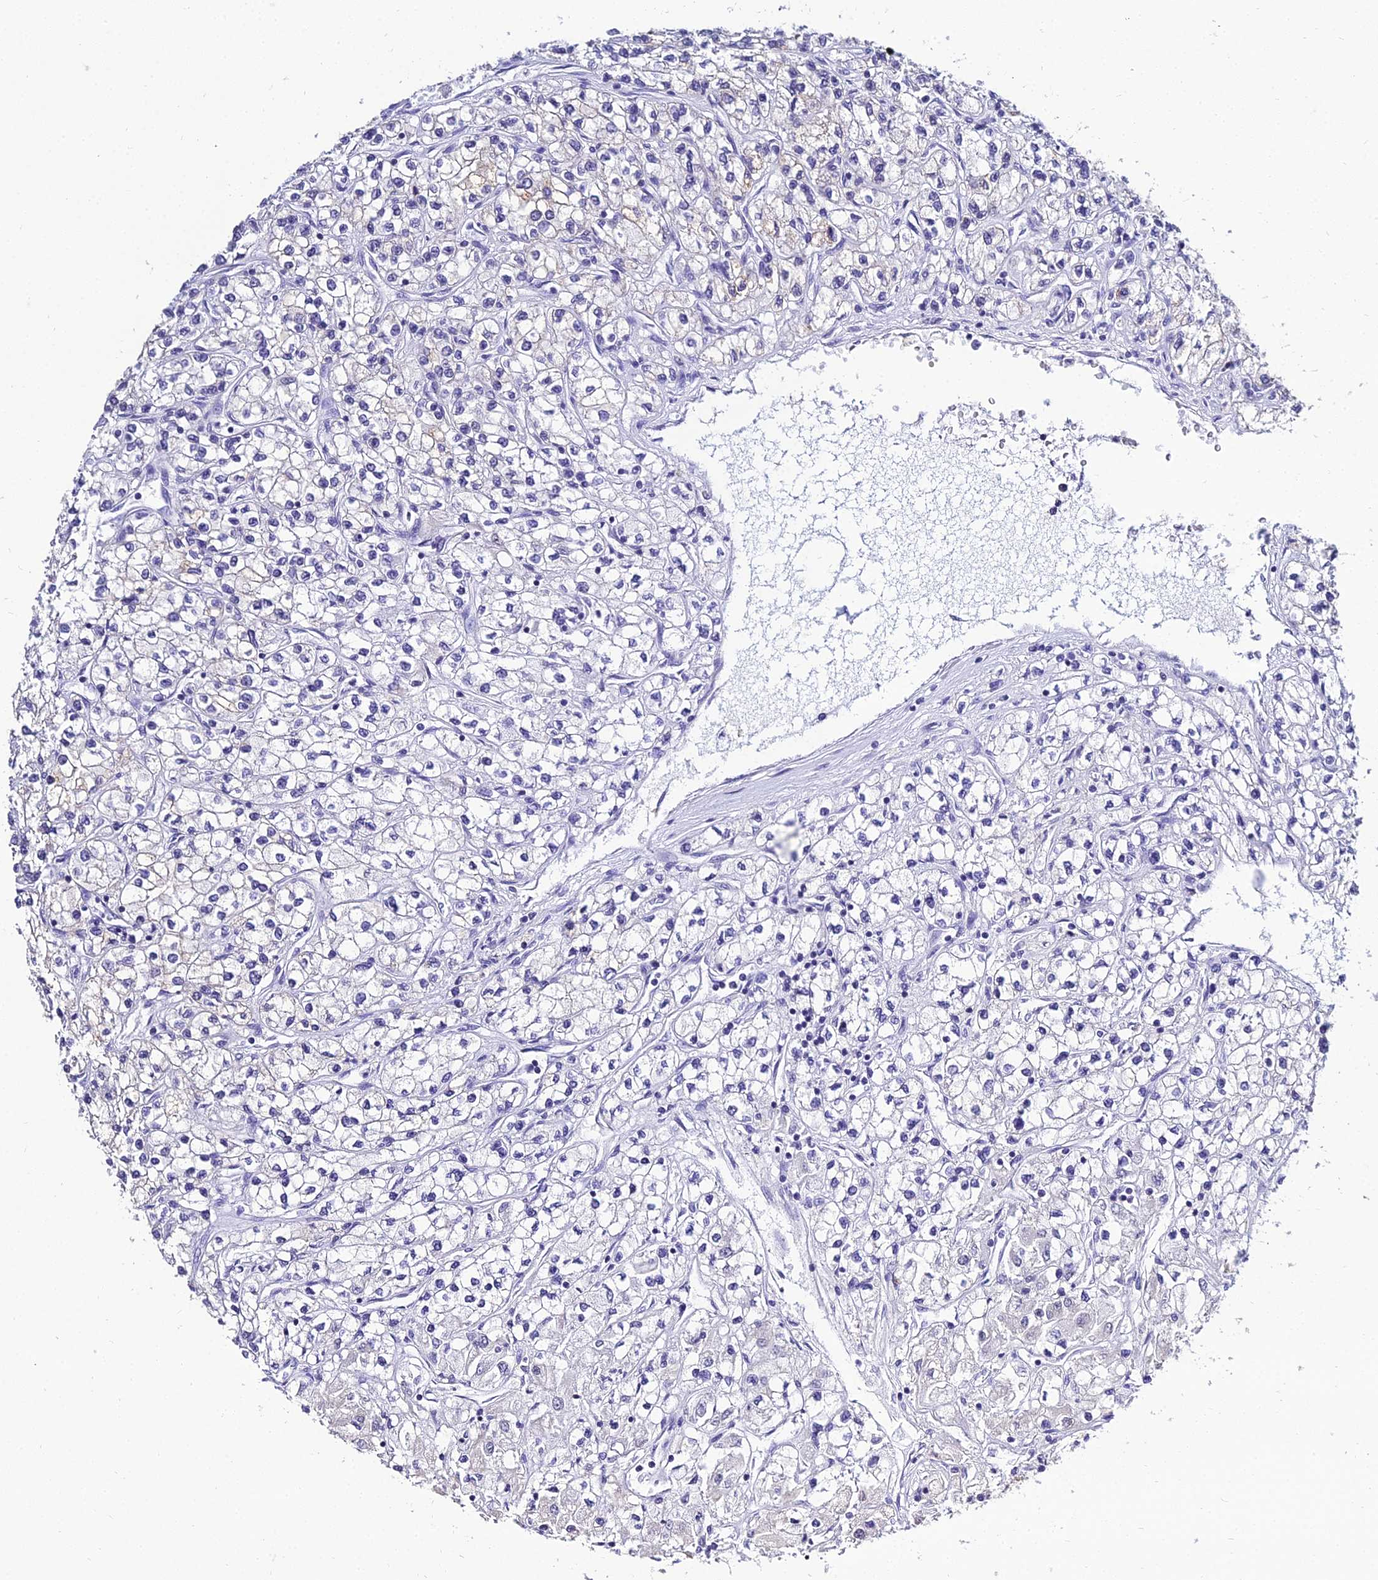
{"staining": {"intensity": "negative", "quantity": "none", "location": "none"}, "tissue": "renal cancer", "cell_type": "Tumor cells", "image_type": "cancer", "snomed": [{"axis": "morphology", "description": "Adenocarcinoma, NOS"}, {"axis": "topography", "description": "Kidney"}], "caption": "There is no significant positivity in tumor cells of renal adenocarcinoma.", "gene": "PPP4R2", "patient": {"sex": "male", "age": 80}}